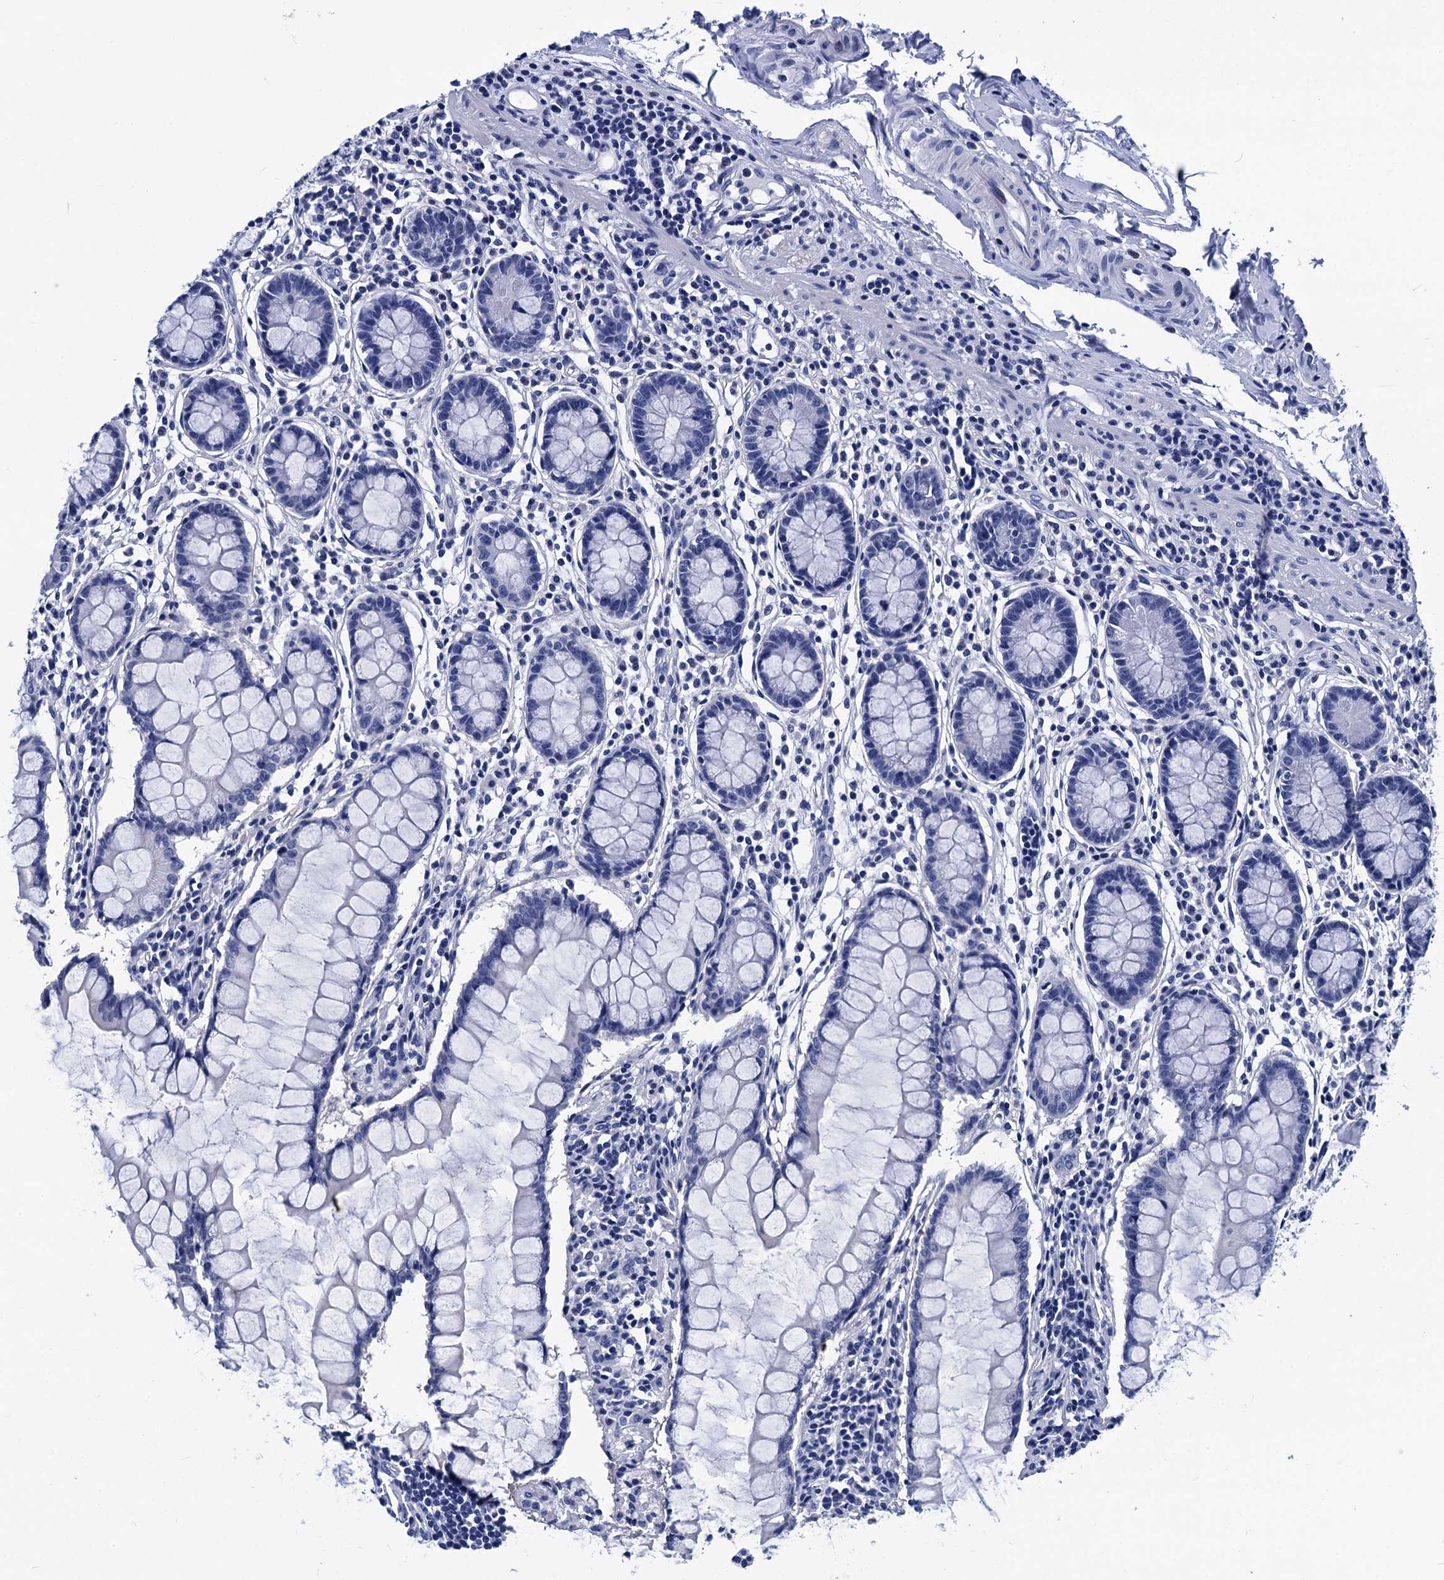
{"staining": {"intensity": "negative", "quantity": "none", "location": "none"}, "tissue": "colon", "cell_type": "Endothelial cells", "image_type": "normal", "snomed": [{"axis": "morphology", "description": "Normal tissue, NOS"}, {"axis": "morphology", "description": "Adenocarcinoma, NOS"}, {"axis": "topography", "description": "Colon"}], "caption": "This micrograph is of unremarkable colon stained with immunohistochemistry to label a protein in brown with the nuclei are counter-stained blue. There is no positivity in endothelial cells.", "gene": "MYBPC3", "patient": {"sex": "female", "age": 55}}